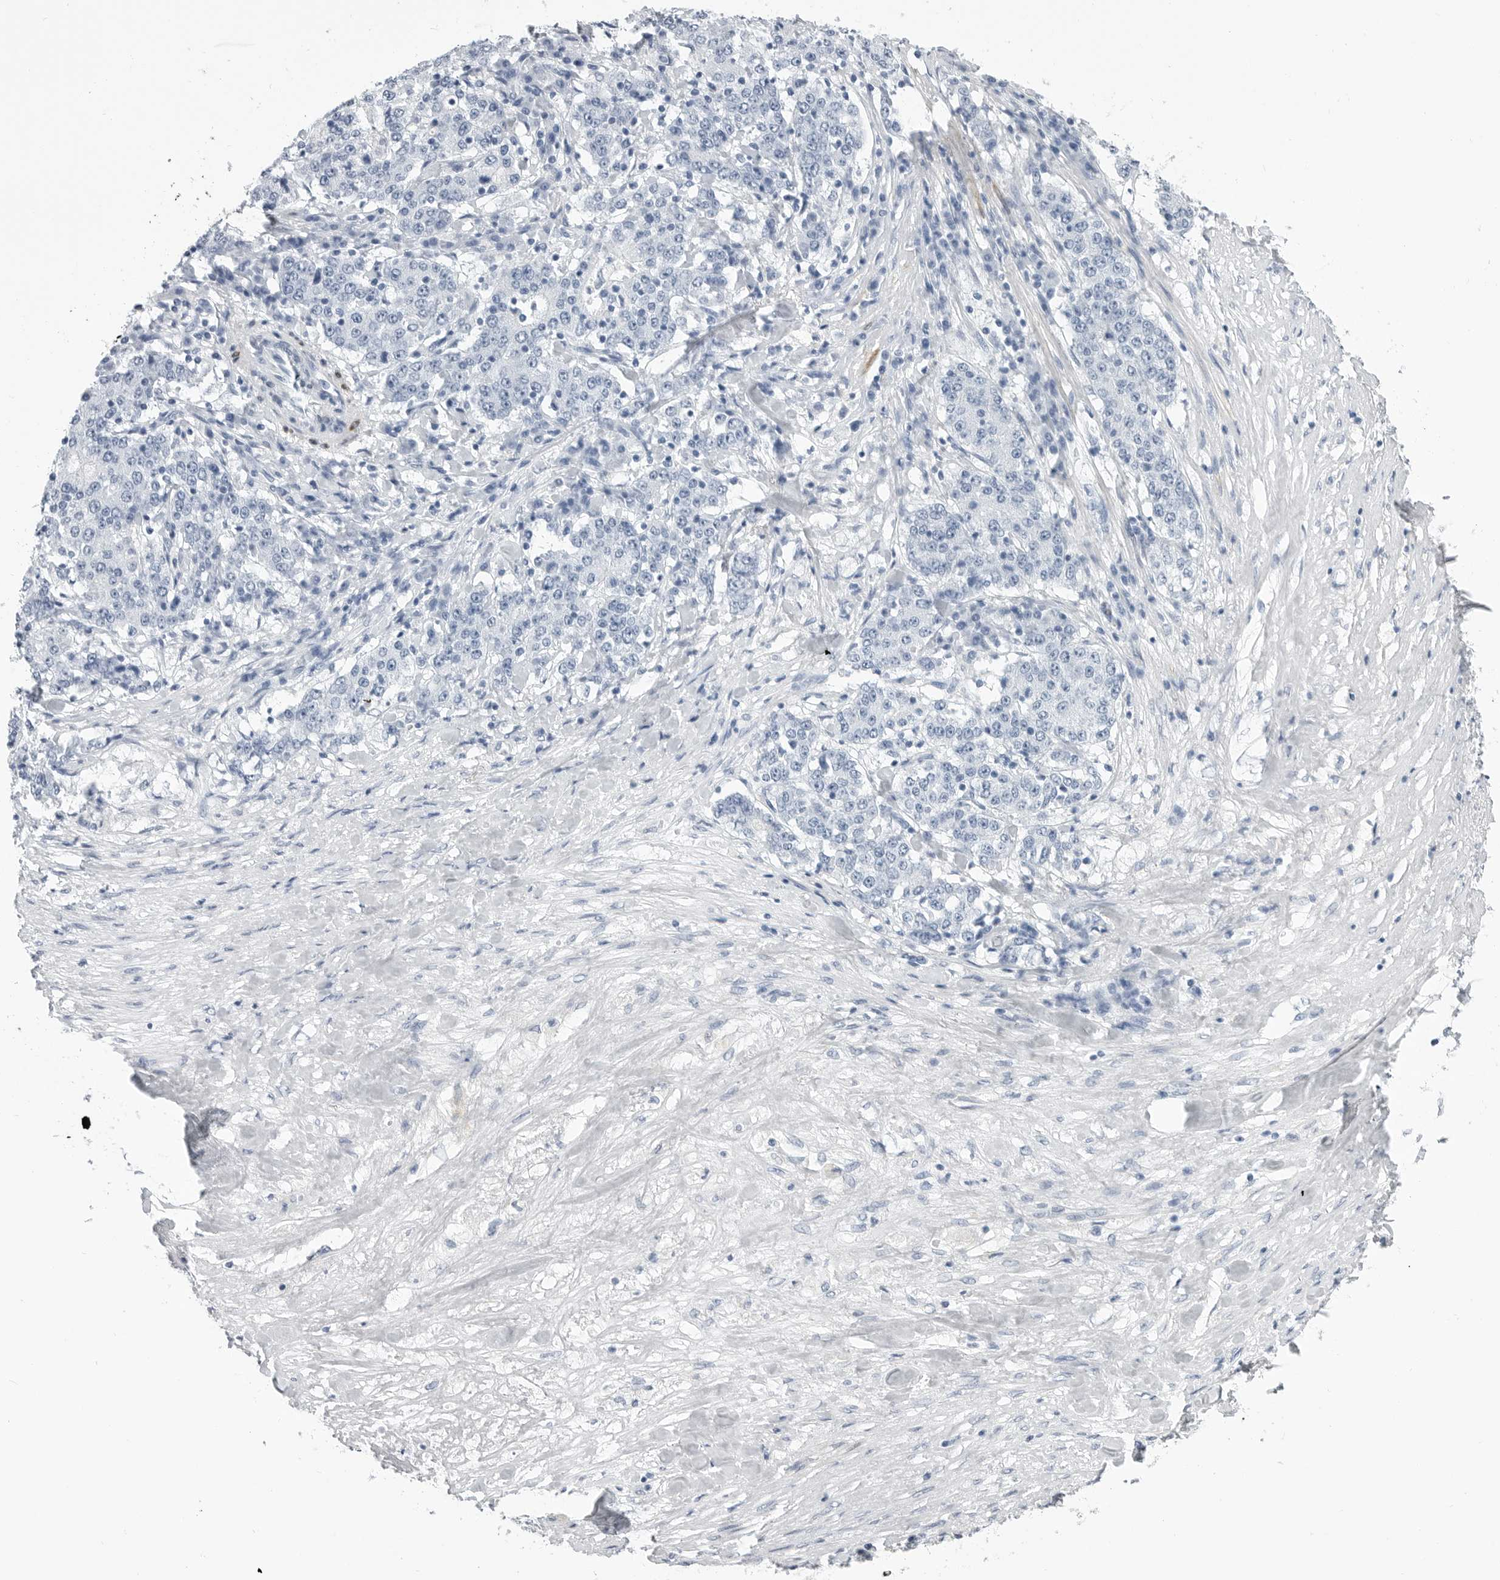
{"staining": {"intensity": "negative", "quantity": "none", "location": "none"}, "tissue": "stomach cancer", "cell_type": "Tumor cells", "image_type": "cancer", "snomed": [{"axis": "morphology", "description": "Adenocarcinoma, NOS"}, {"axis": "topography", "description": "Stomach"}], "caption": "There is no significant staining in tumor cells of stomach adenocarcinoma.", "gene": "PLN", "patient": {"sex": "male", "age": 59}}